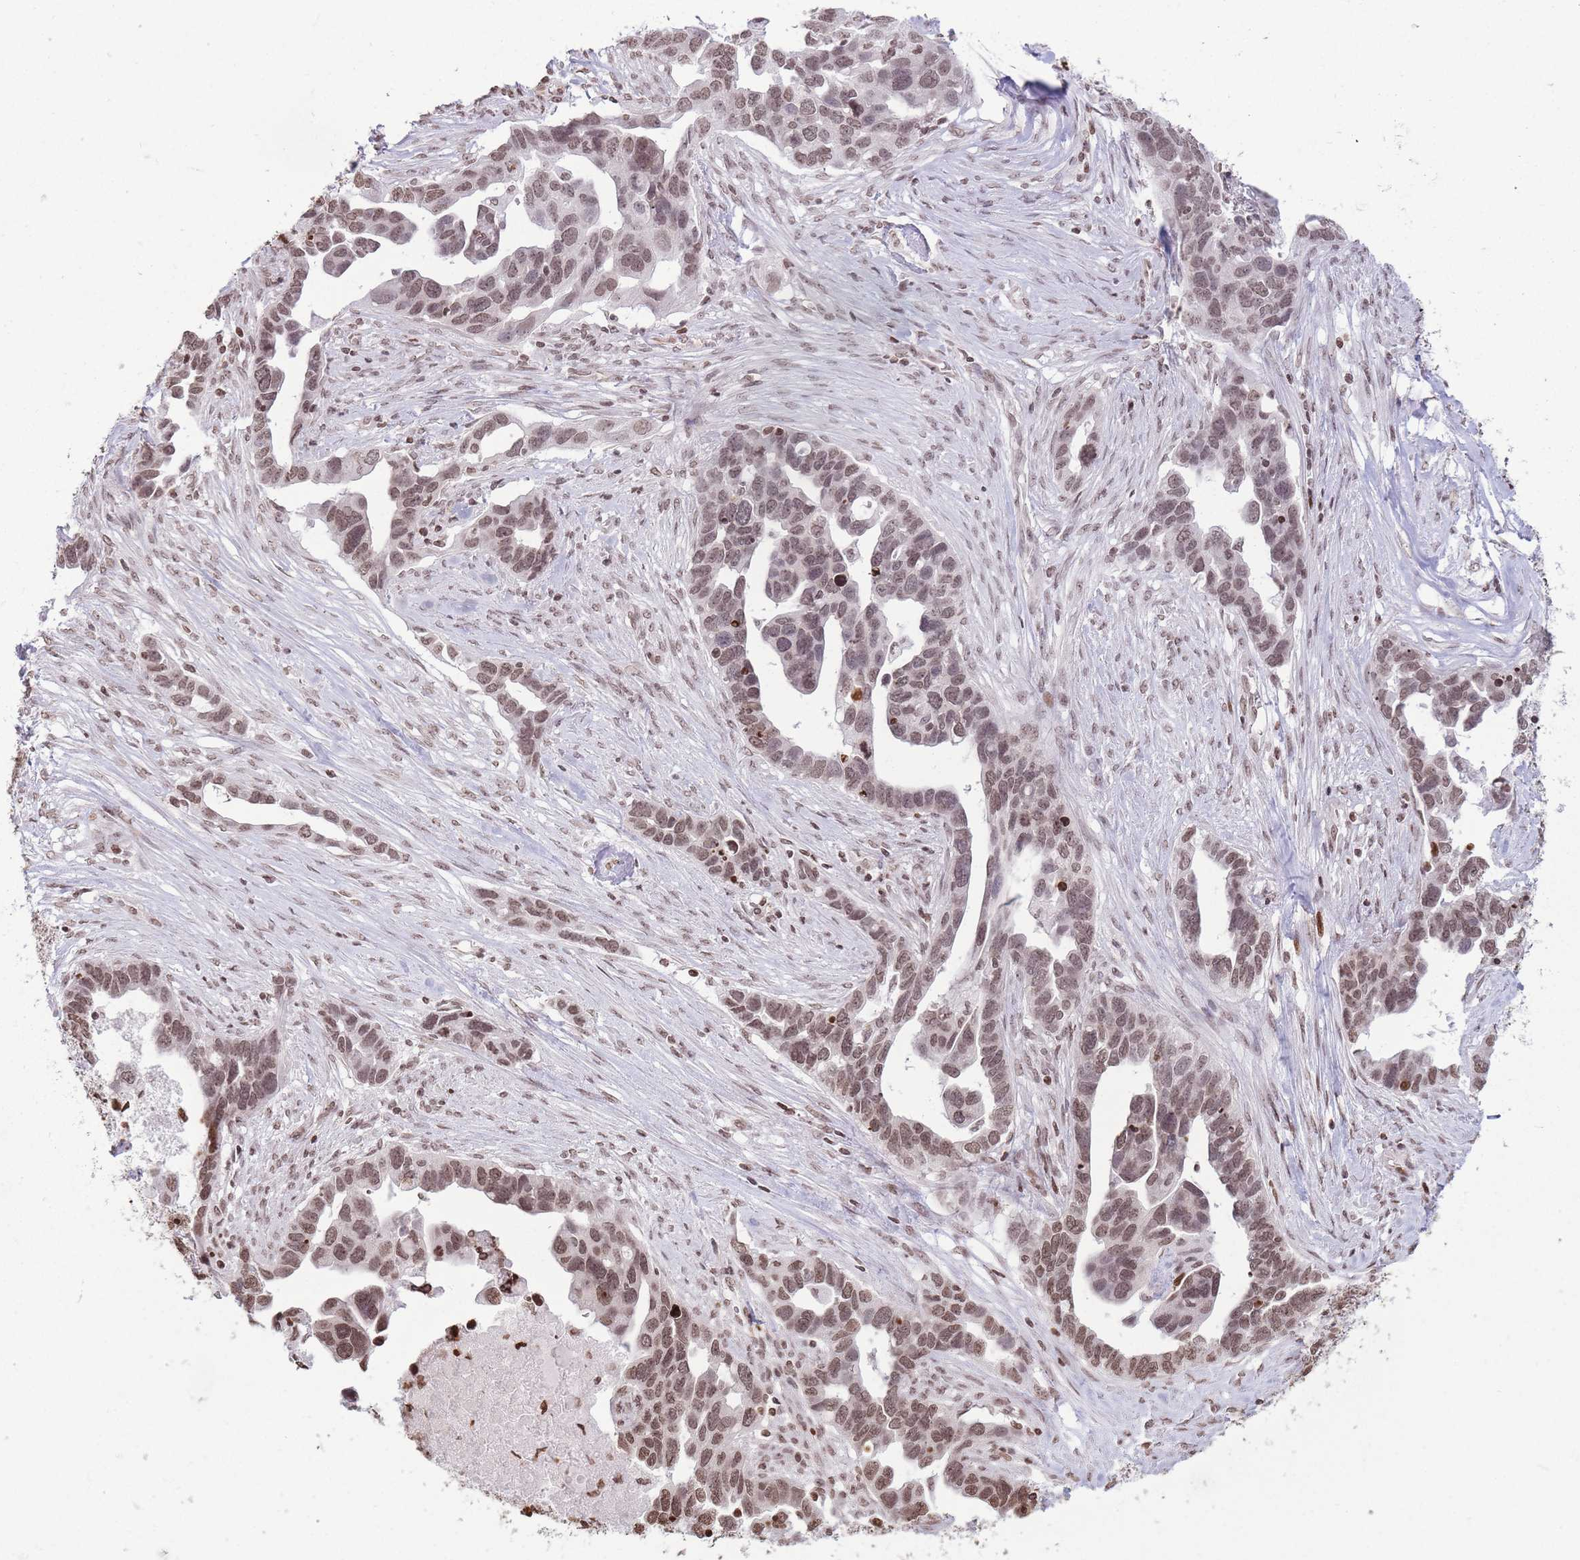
{"staining": {"intensity": "weak", "quantity": ">75%", "location": "nuclear"}, "tissue": "ovarian cancer", "cell_type": "Tumor cells", "image_type": "cancer", "snomed": [{"axis": "morphology", "description": "Cystadenocarcinoma, serous, NOS"}, {"axis": "topography", "description": "Ovary"}], "caption": "Protein analysis of ovarian cancer tissue demonstrates weak nuclear positivity in approximately >75% of tumor cells.", "gene": "SHISAL1", "patient": {"sex": "female", "age": 54}}